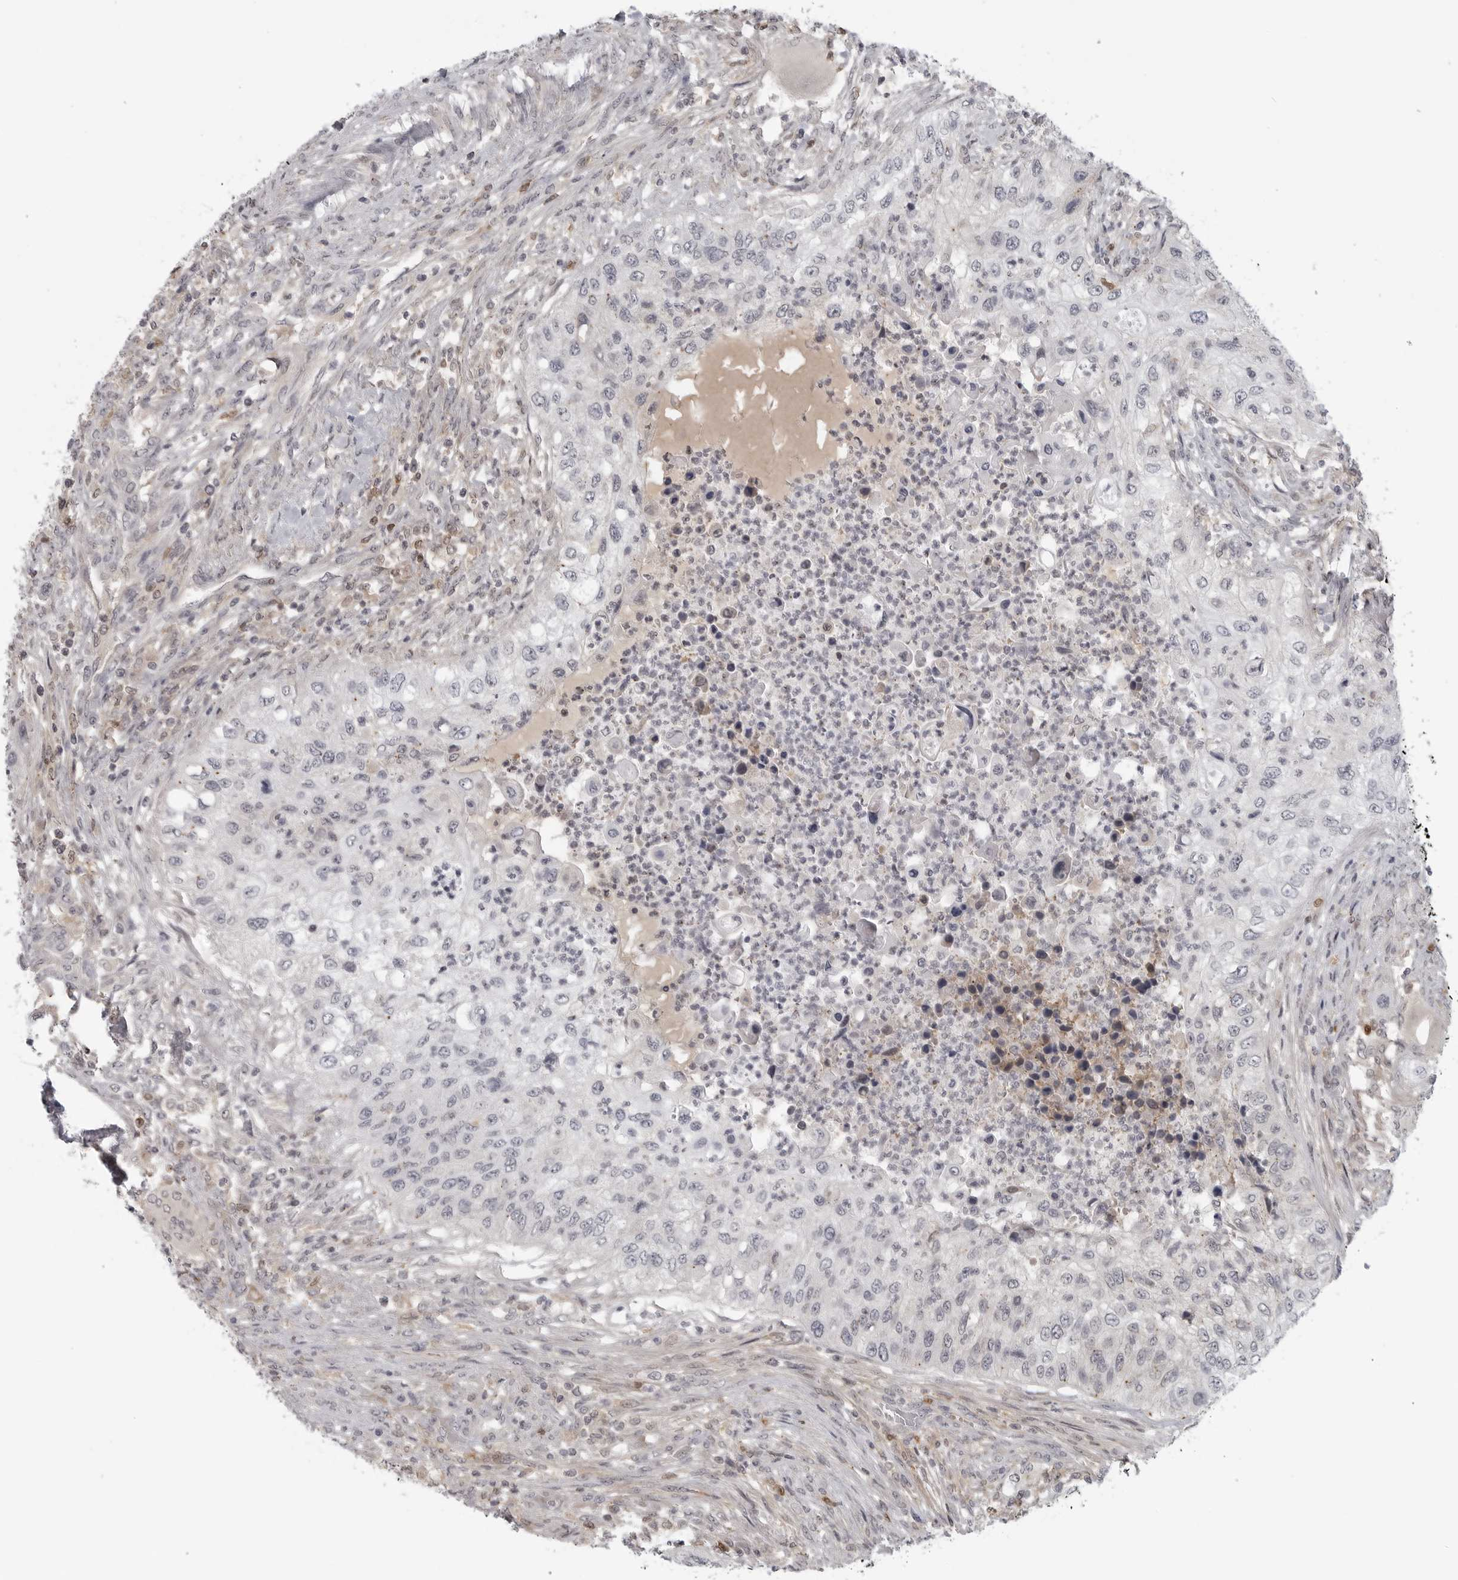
{"staining": {"intensity": "negative", "quantity": "none", "location": "none"}, "tissue": "urothelial cancer", "cell_type": "Tumor cells", "image_type": "cancer", "snomed": [{"axis": "morphology", "description": "Urothelial carcinoma, High grade"}, {"axis": "topography", "description": "Urinary bladder"}], "caption": "Immunohistochemical staining of urothelial carcinoma (high-grade) displays no significant expression in tumor cells.", "gene": "CTIF", "patient": {"sex": "female", "age": 60}}